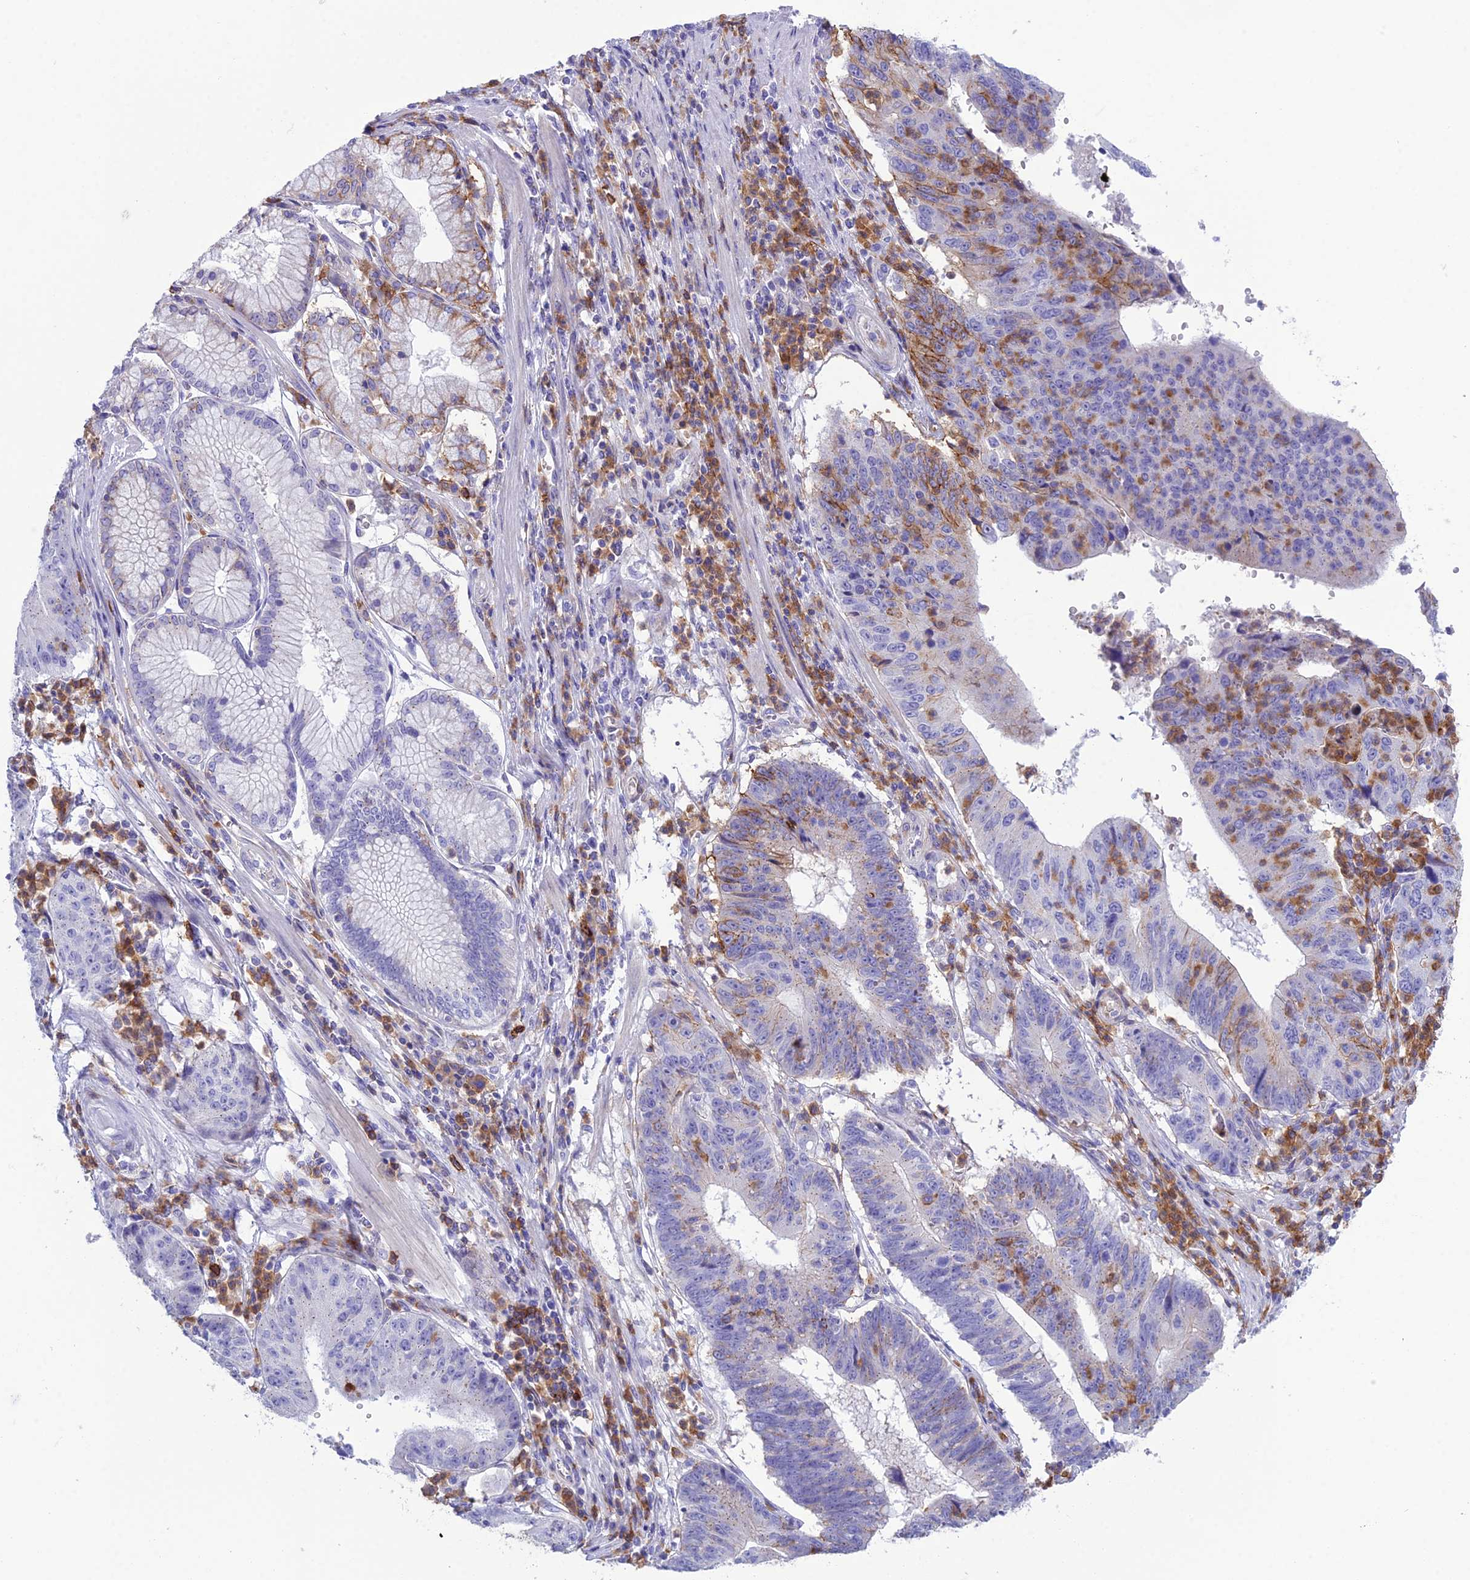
{"staining": {"intensity": "moderate", "quantity": "<25%", "location": "cytoplasmic/membranous"}, "tissue": "stomach cancer", "cell_type": "Tumor cells", "image_type": "cancer", "snomed": [{"axis": "morphology", "description": "Adenocarcinoma, NOS"}, {"axis": "topography", "description": "Stomach"}], "caption": "An image of stomach adenocarcinoma stained for a protein shows moderate cytoplasmic/membranous brown staining in tumor cells.", "gene": "OR1Q1", "patient": {"sex": "male", "age": 59}}